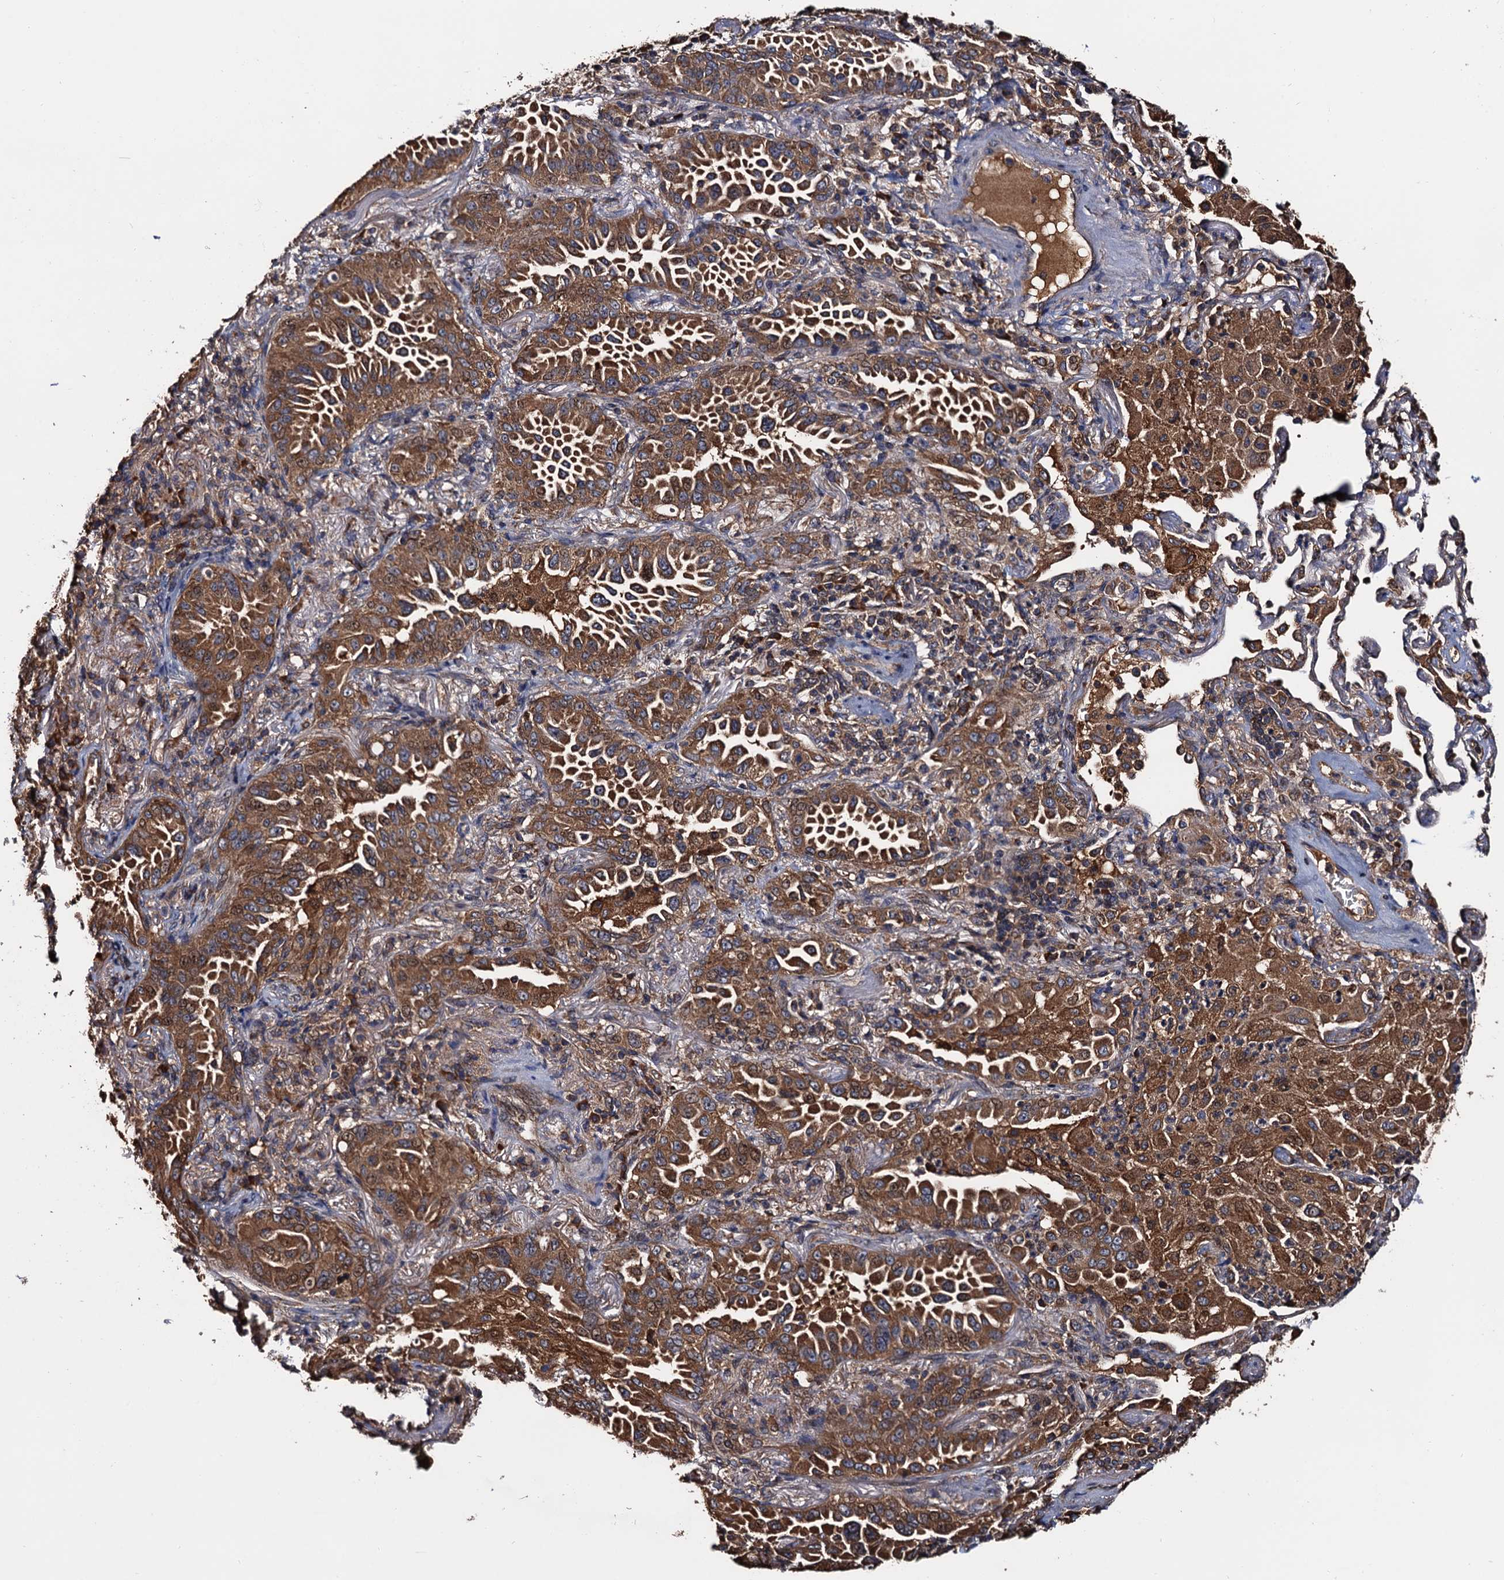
{"staining": {"intensity": "moderate", "quantity": ">75%", "location": "cytoplasmic/membranous"}, "tissue": "lung cancer", "cell_type": "Tumor cells", "image_type": "cancer", "snomed": [{"axis": "morphology", "description": "Adenocarcinoma, NOS"}, {"axis": "topography", "description": "Lung"}], "caption": "Immunohistochemistry (IHC) micrograph of lung cancer stained for a protein (brown), which displays medium levels of moderate cytoplasmic/membranous expression in approximately >75% of tumor cells.", "gene": "RGS11", "patient": {"sex": "female", "age": 69}}